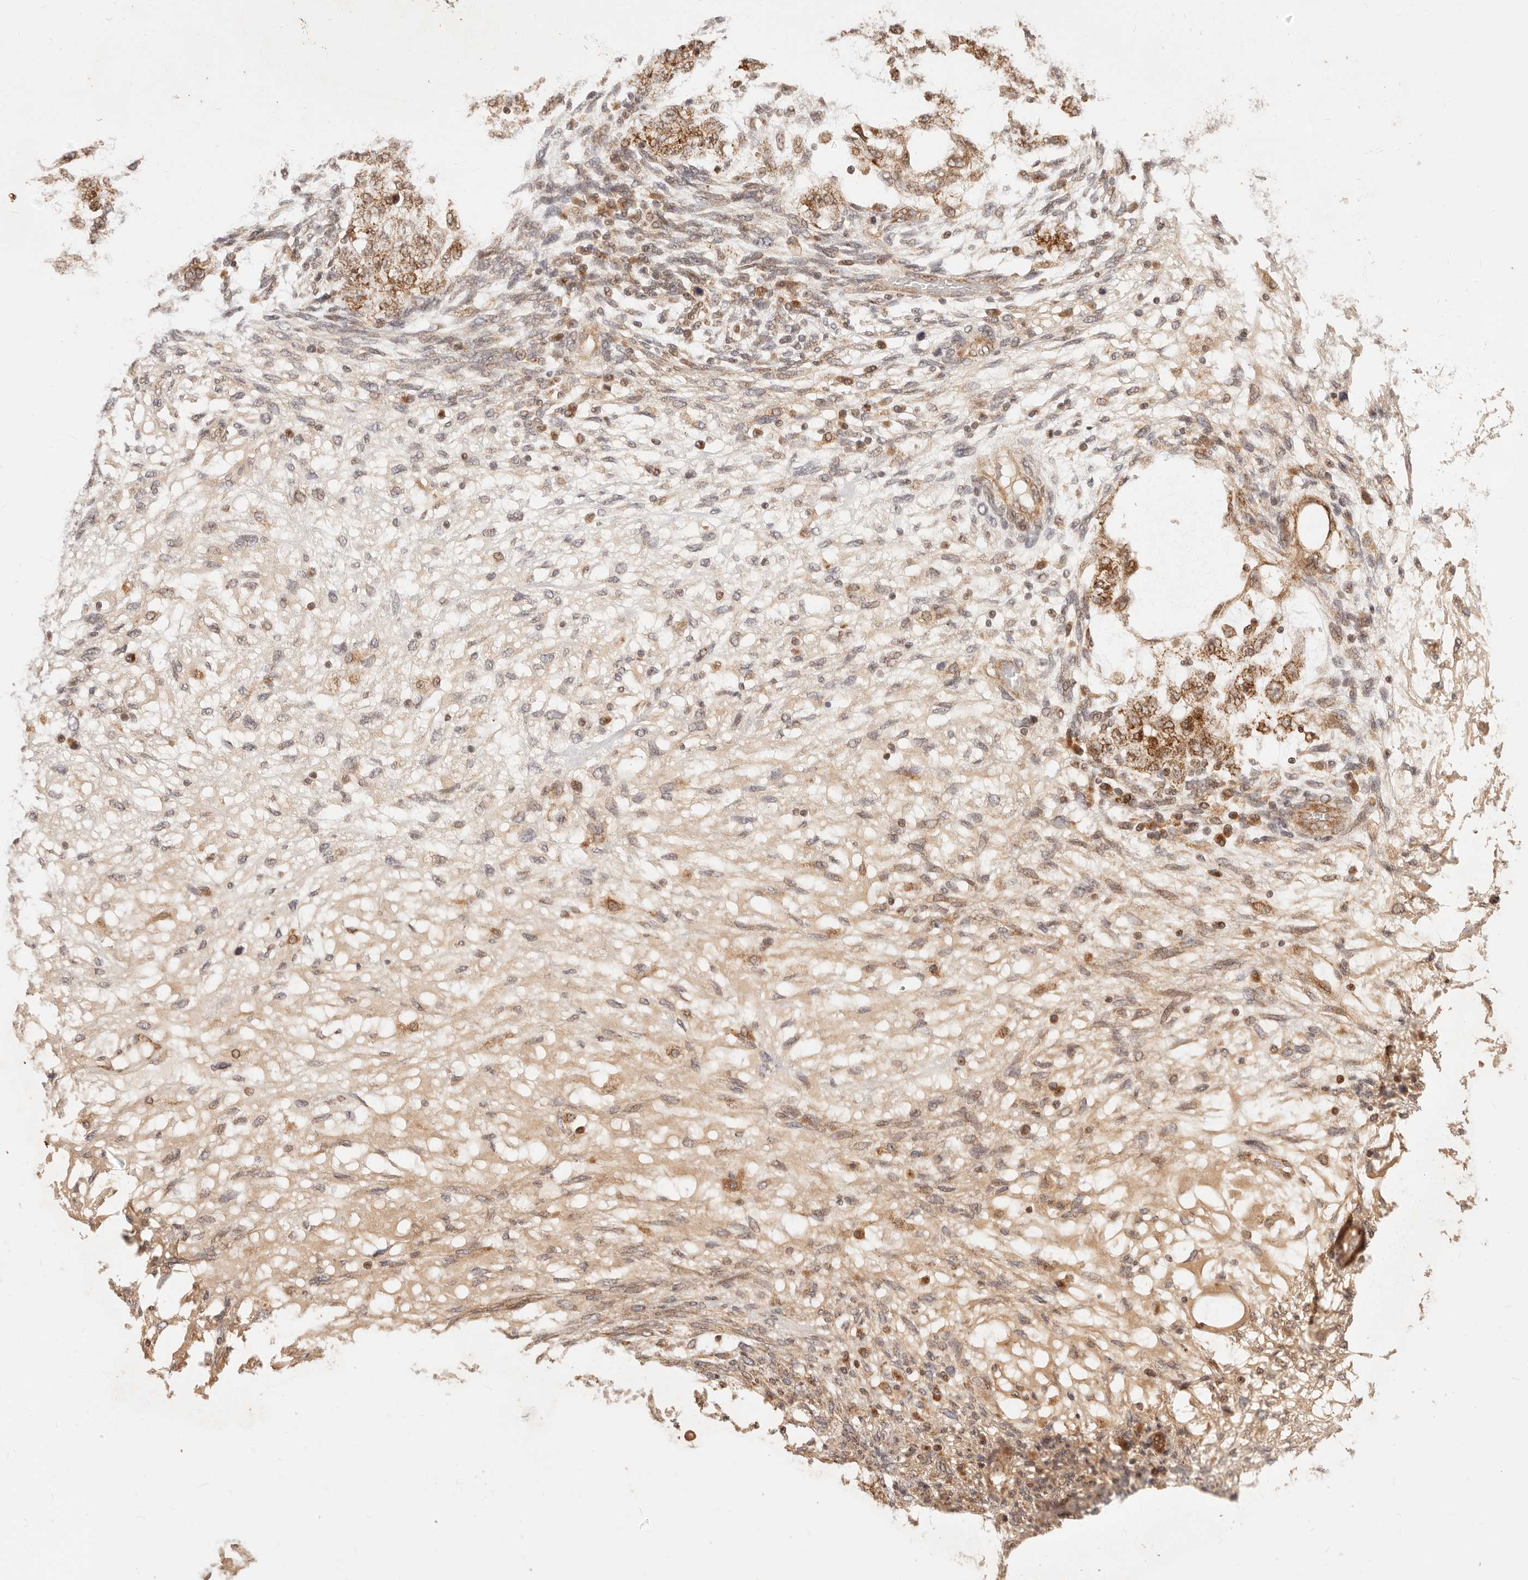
{"staining": {"intensity": "moderate", "quantity": ">75%", "location": "cytoplasmic/membranous"}, "tissue": "testis cancer", "cell_type": "Tumor cells", "image_type": "cancer", "snomed": [{"axis": "morphology", "description": "Normal tissue, NOS"}, {"axis": "morphology", "description": "Carcinoma, Embryonal, NOS"}, {"axis": "topography", "description": "Testis"}], "caption": "Moderate cytoplasmic/membranous protein expression is appreciated in about >75% of tumor cells in testis cancer.", "gene": "TIMM17A", "patient": {"sex": "male", "age": 36}}